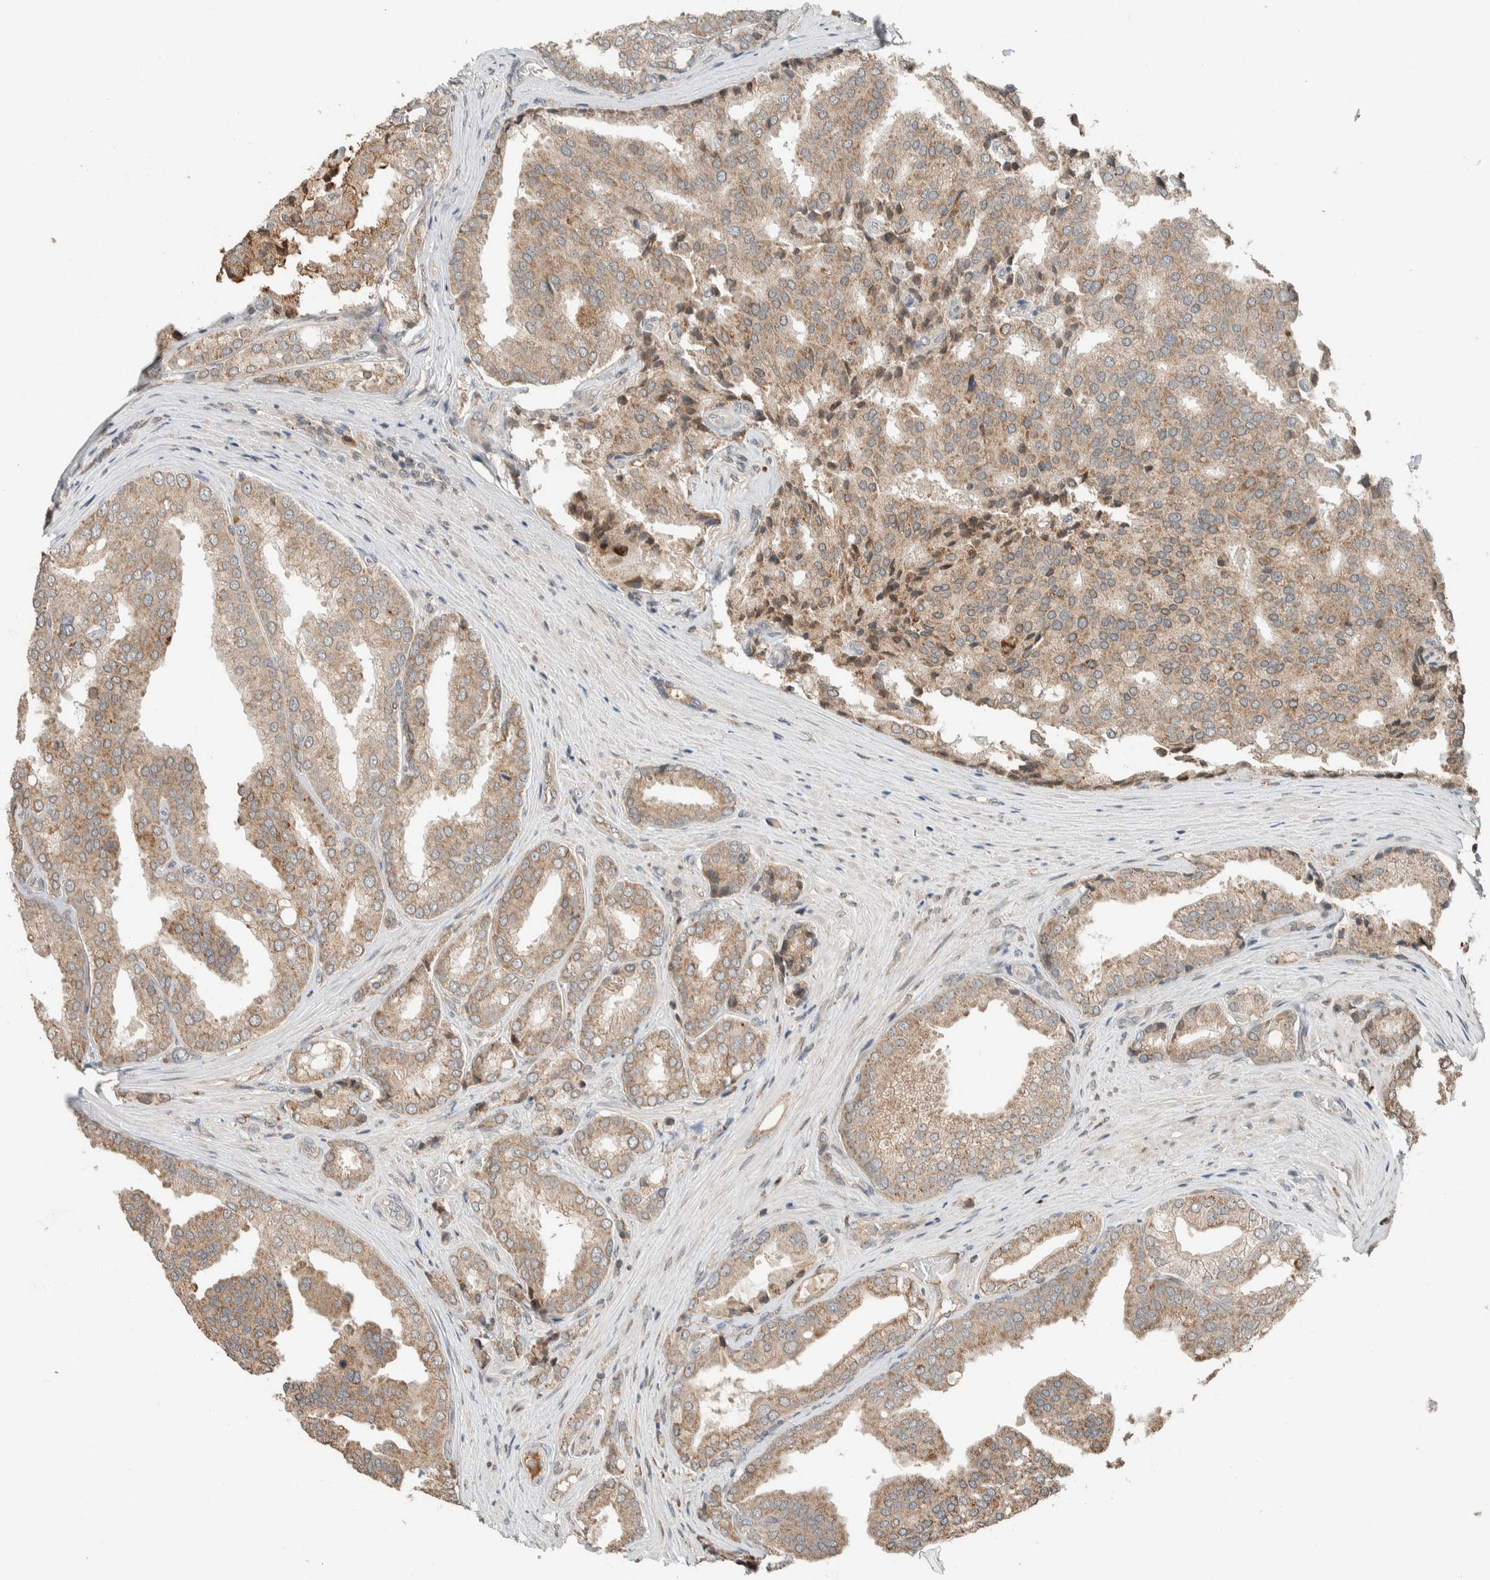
{"staining": {"intensity": "moderate", "quantity": ">75%", "location": "cytoplasmic/membranous"}, "tissue": "prostate cancer", "cell_type": "Tumor cells", "image_type": "cancer", "snomed": [{"axis": "morphology", "description": "Adenocarcinoma, High grade"}, {"axis": "topography", "description": "Prostate"}], "caption": "DAB immunohistochemical staining of adenocarcinoma (high-grade) (prostate) reveals moderate cytoplasmic/membranous protein staining in approximately >75% of tumor cells.", "gene": "NBR1", "patient": {"sex": "male", "age": 50}}